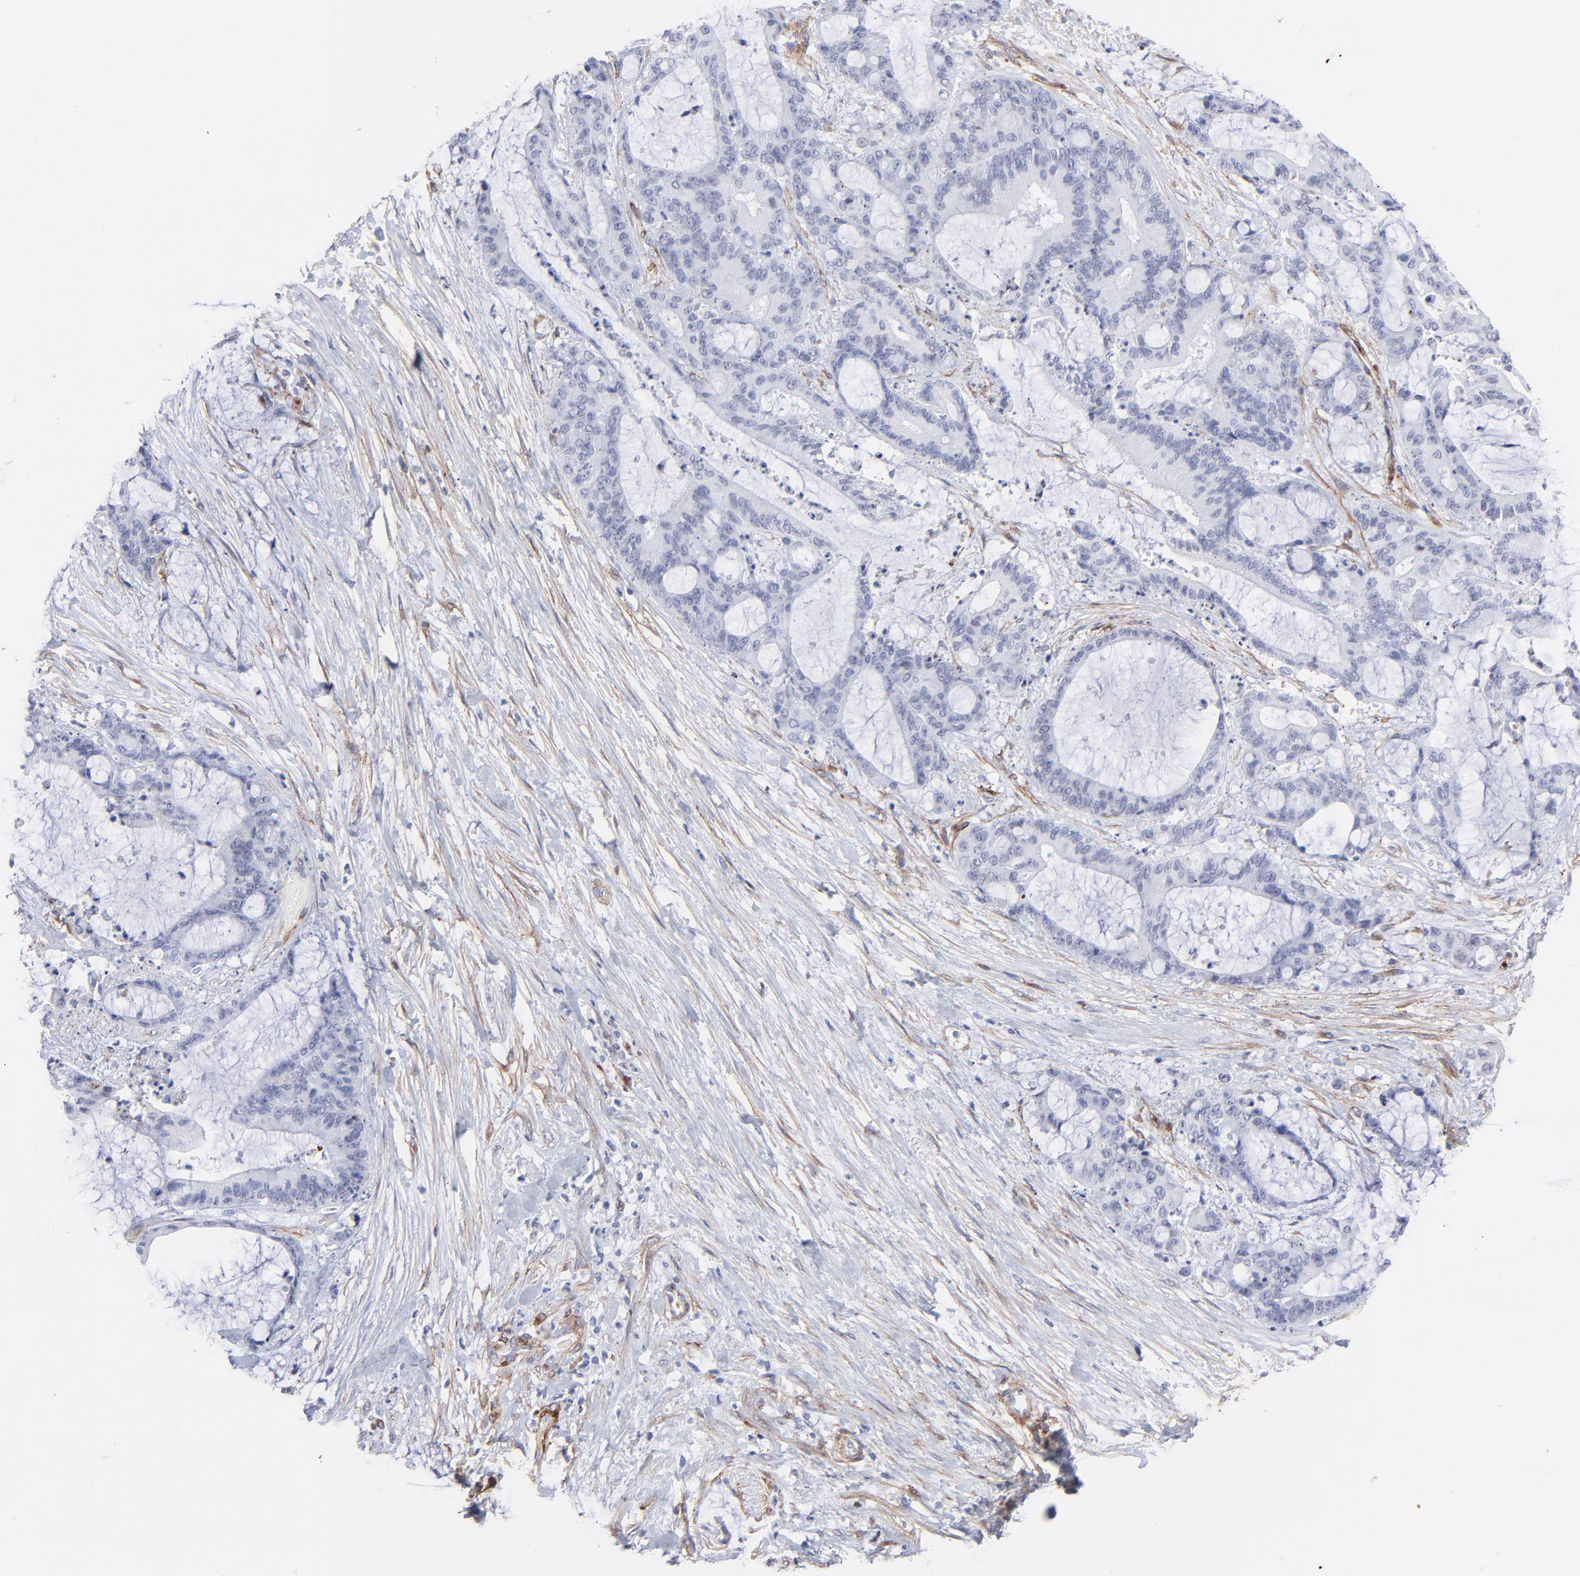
{"staining": {"intensity": "negative", "quantity": "none", "location": "none"}, "tissue": "liver cancer", "cell_type": "Tumor cells", "image_type": "cancer", "snomed": [{"axis": "morphology", "description": "Cholangiocarcinoma"}, {"axis": "topography", "description": "Liver"}], "caption": "There is no significant positivity in tumor cells of liver cholangiocarcinoma.", "gene": "PDGFRB", "patient": {"sex": "female", "age": 73}}